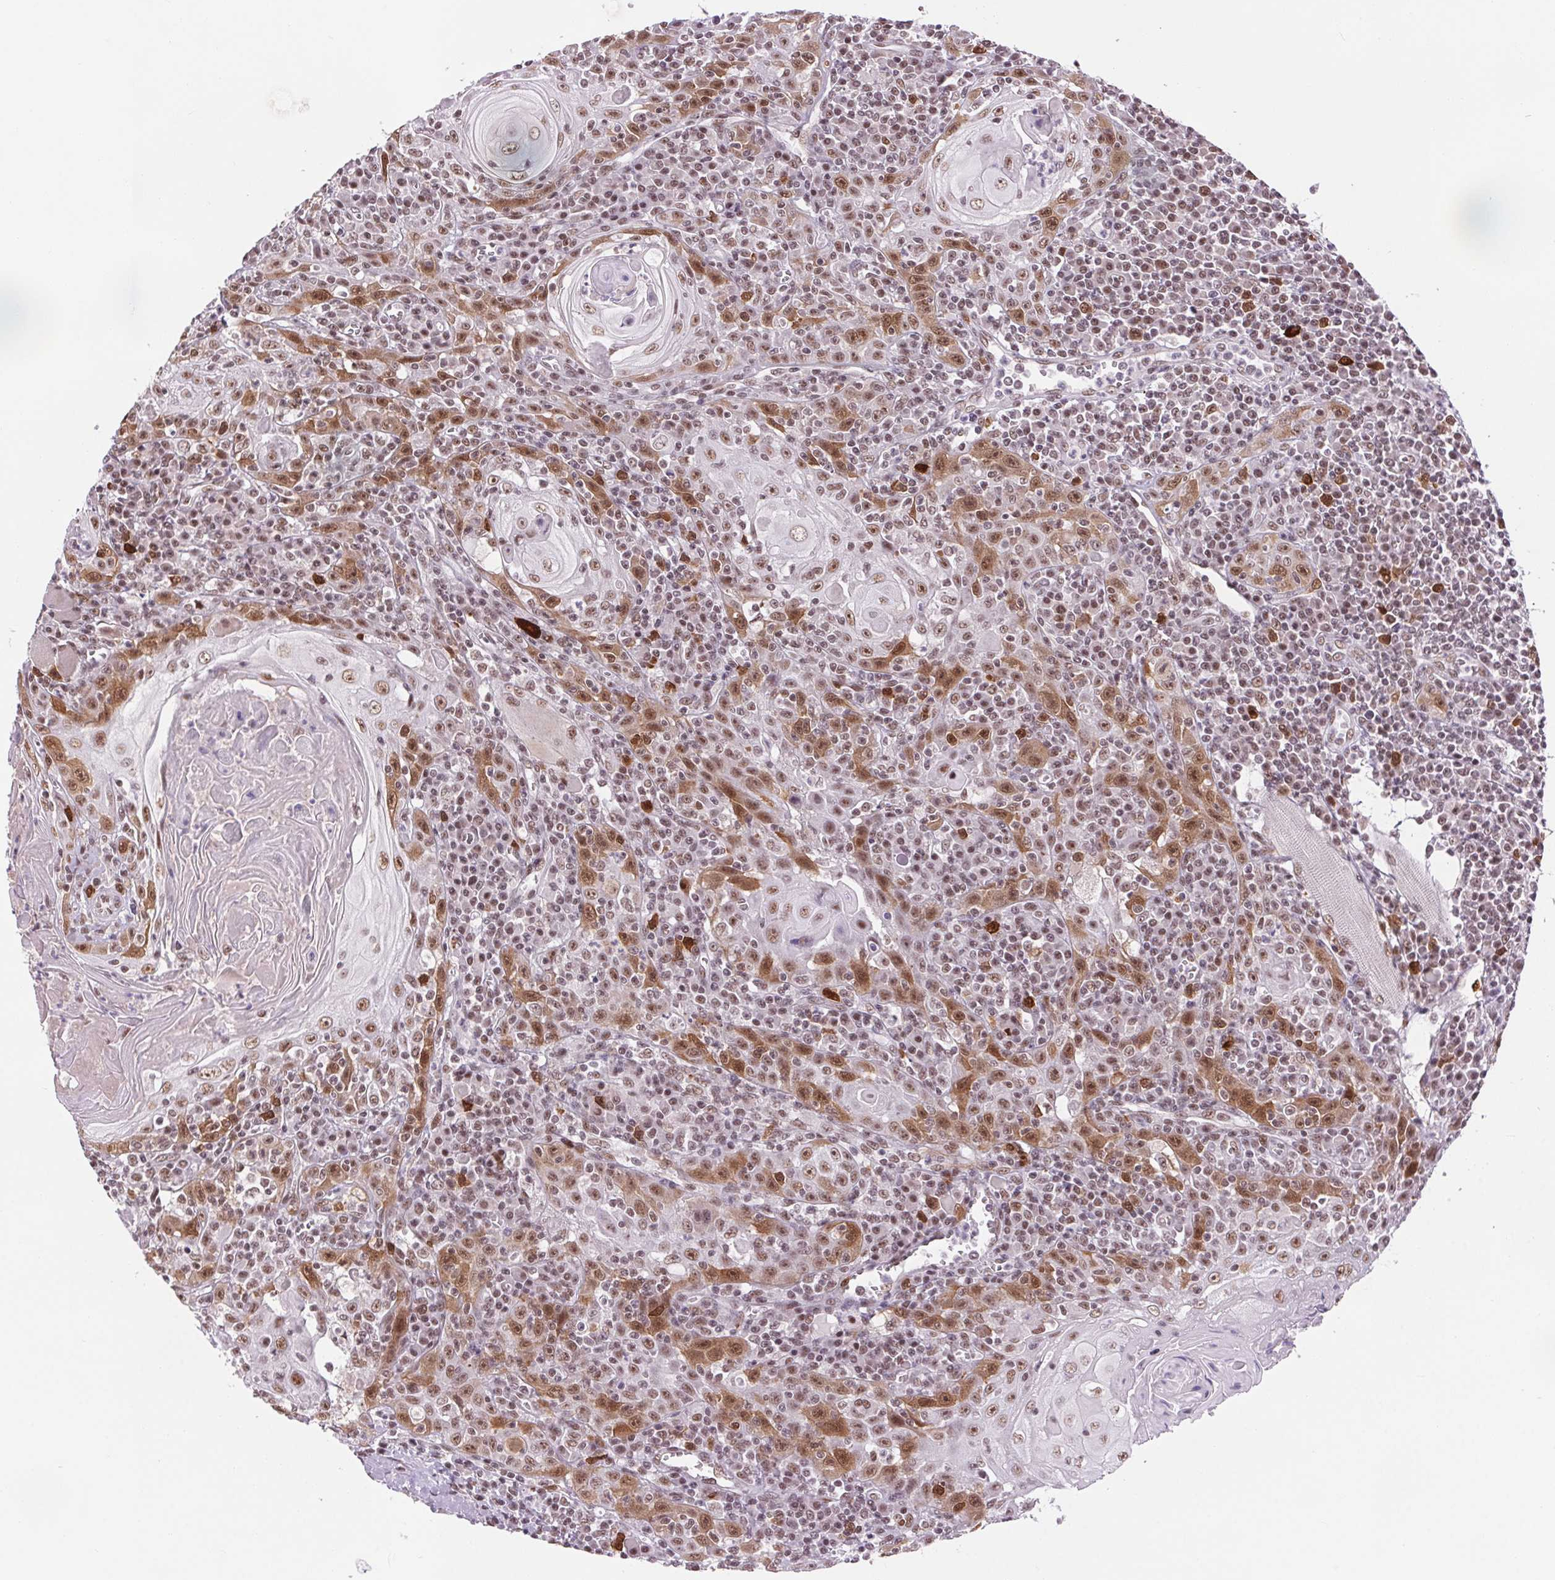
{"staining": {"intensity": "moderate", "quantity": ">75%", "location": "cytoplasmic/membranous,nuclear"}, "tissue": "head and neck cancer", "cell_type": "Tumor cells", "image_type": "cancer", "snomed": [{"axis": "morphology", "description": "Squamous cell carcinoma, NOS"}, {"axis": "topography", "description": "Head-Neck"}], "caption": "DAB (3,3'-diaminobenzidine) immunohistochemical staining of head and neck cancer exhibits moderate cytoplasmic/membranous and nuclear protein positivity in about >75% of tumor cells.", "gene": "CD2BP2", "patient": {"sex": "male", "age": 52}}